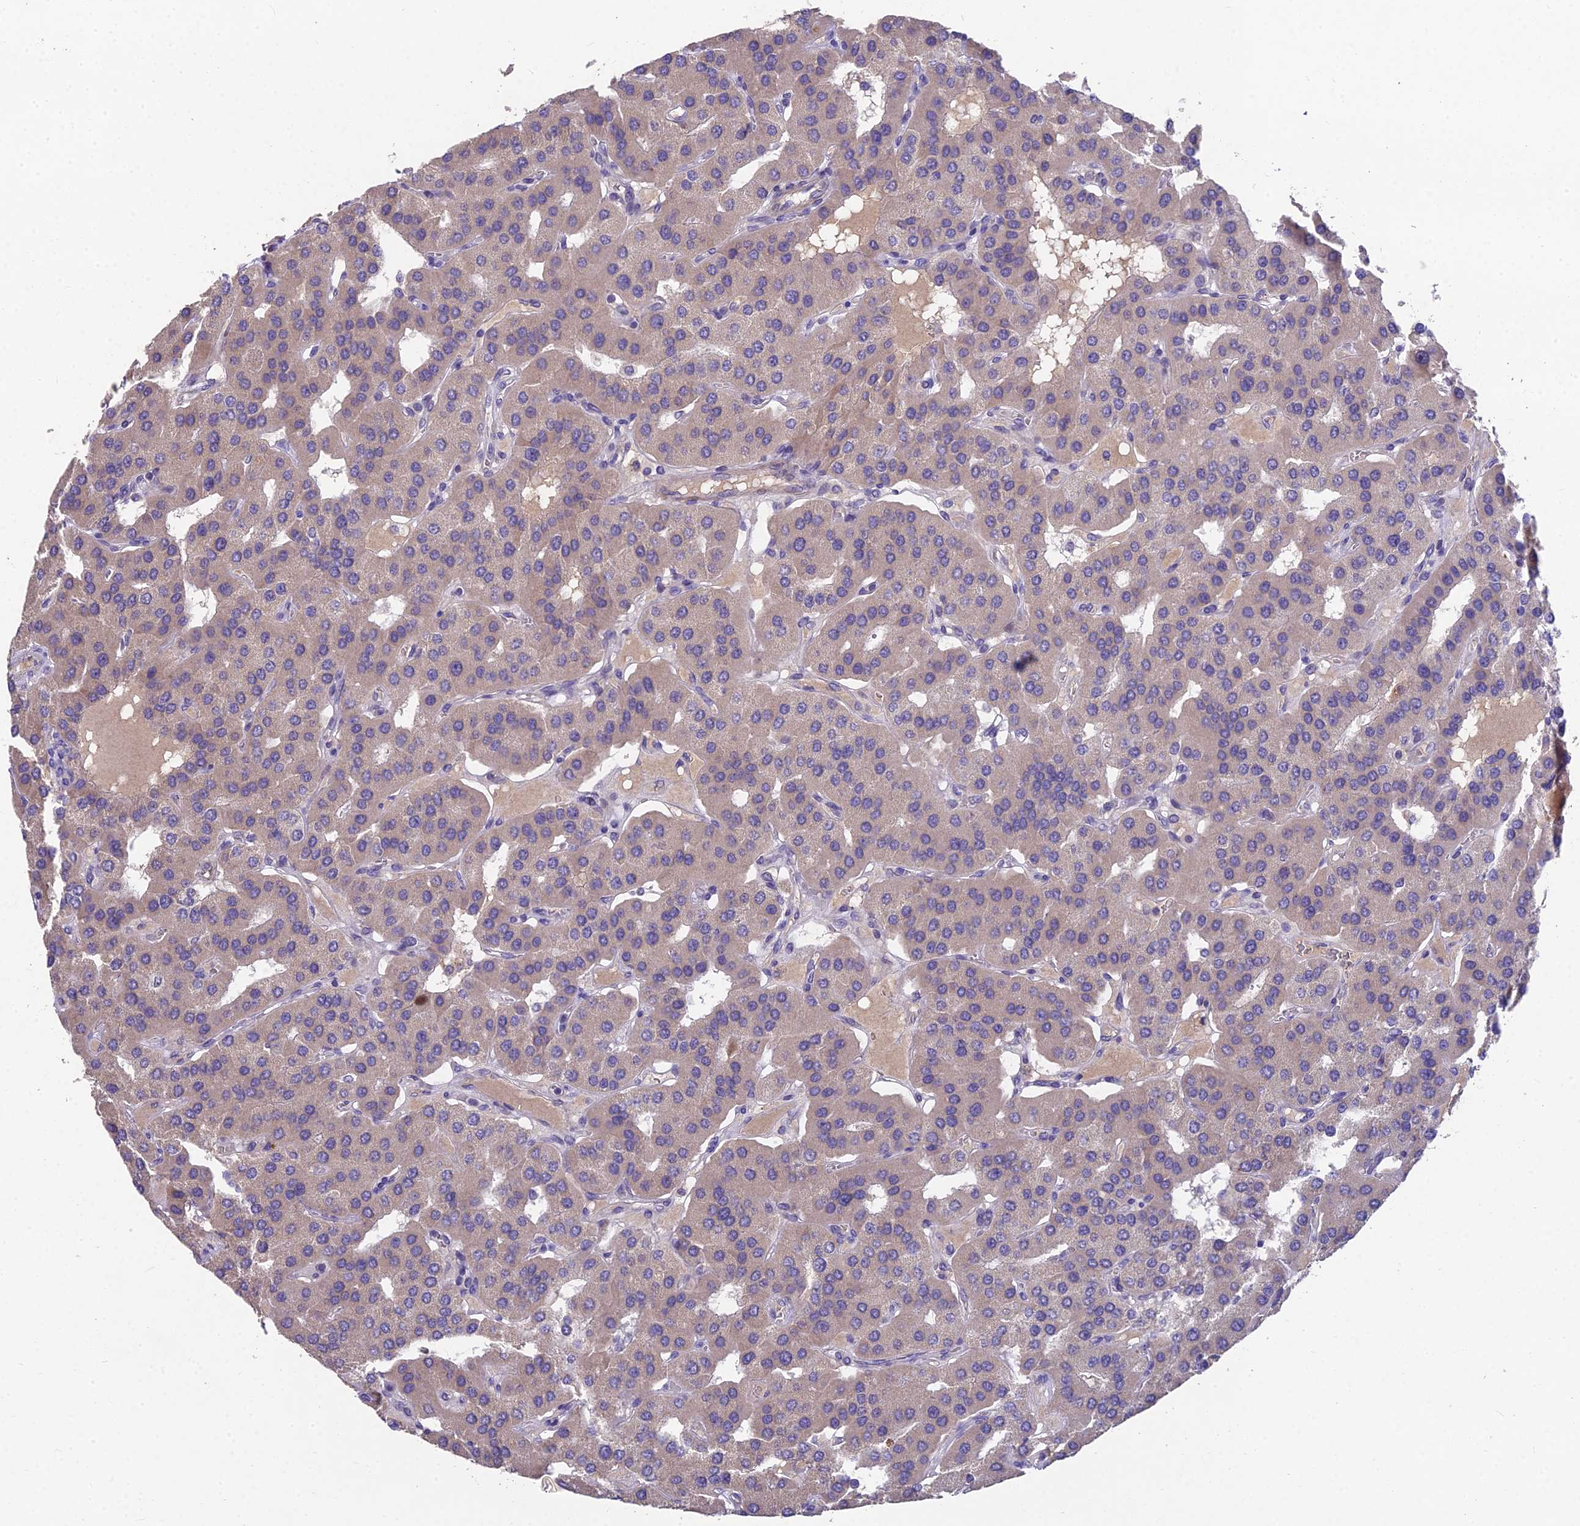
{"staining": {"intensity": "weak", "quantity": "<25%", "location": "cytoplasmic/membranous"}, "tissue": "parathyroid gland", "cell_type": "Glandular cells", "image_type": "normal", "snomed": [{"axis": "morphology", "description": "Normal tissue, NOS"}, {"axis": "morphology", "description": "Adenoma, NOS"}, {"axis": "topography", "description": "Parathyroid gland"}], "caption": "This histopathology image is of unremarkable parathyroid gland stained with immunohistochemistry to label a protein in brown with the nuclei are counter-stained blue. There is no positivity in glandular cells.", "gene": "ZNF333", "patient": {"sex": "female", "age": 86}}